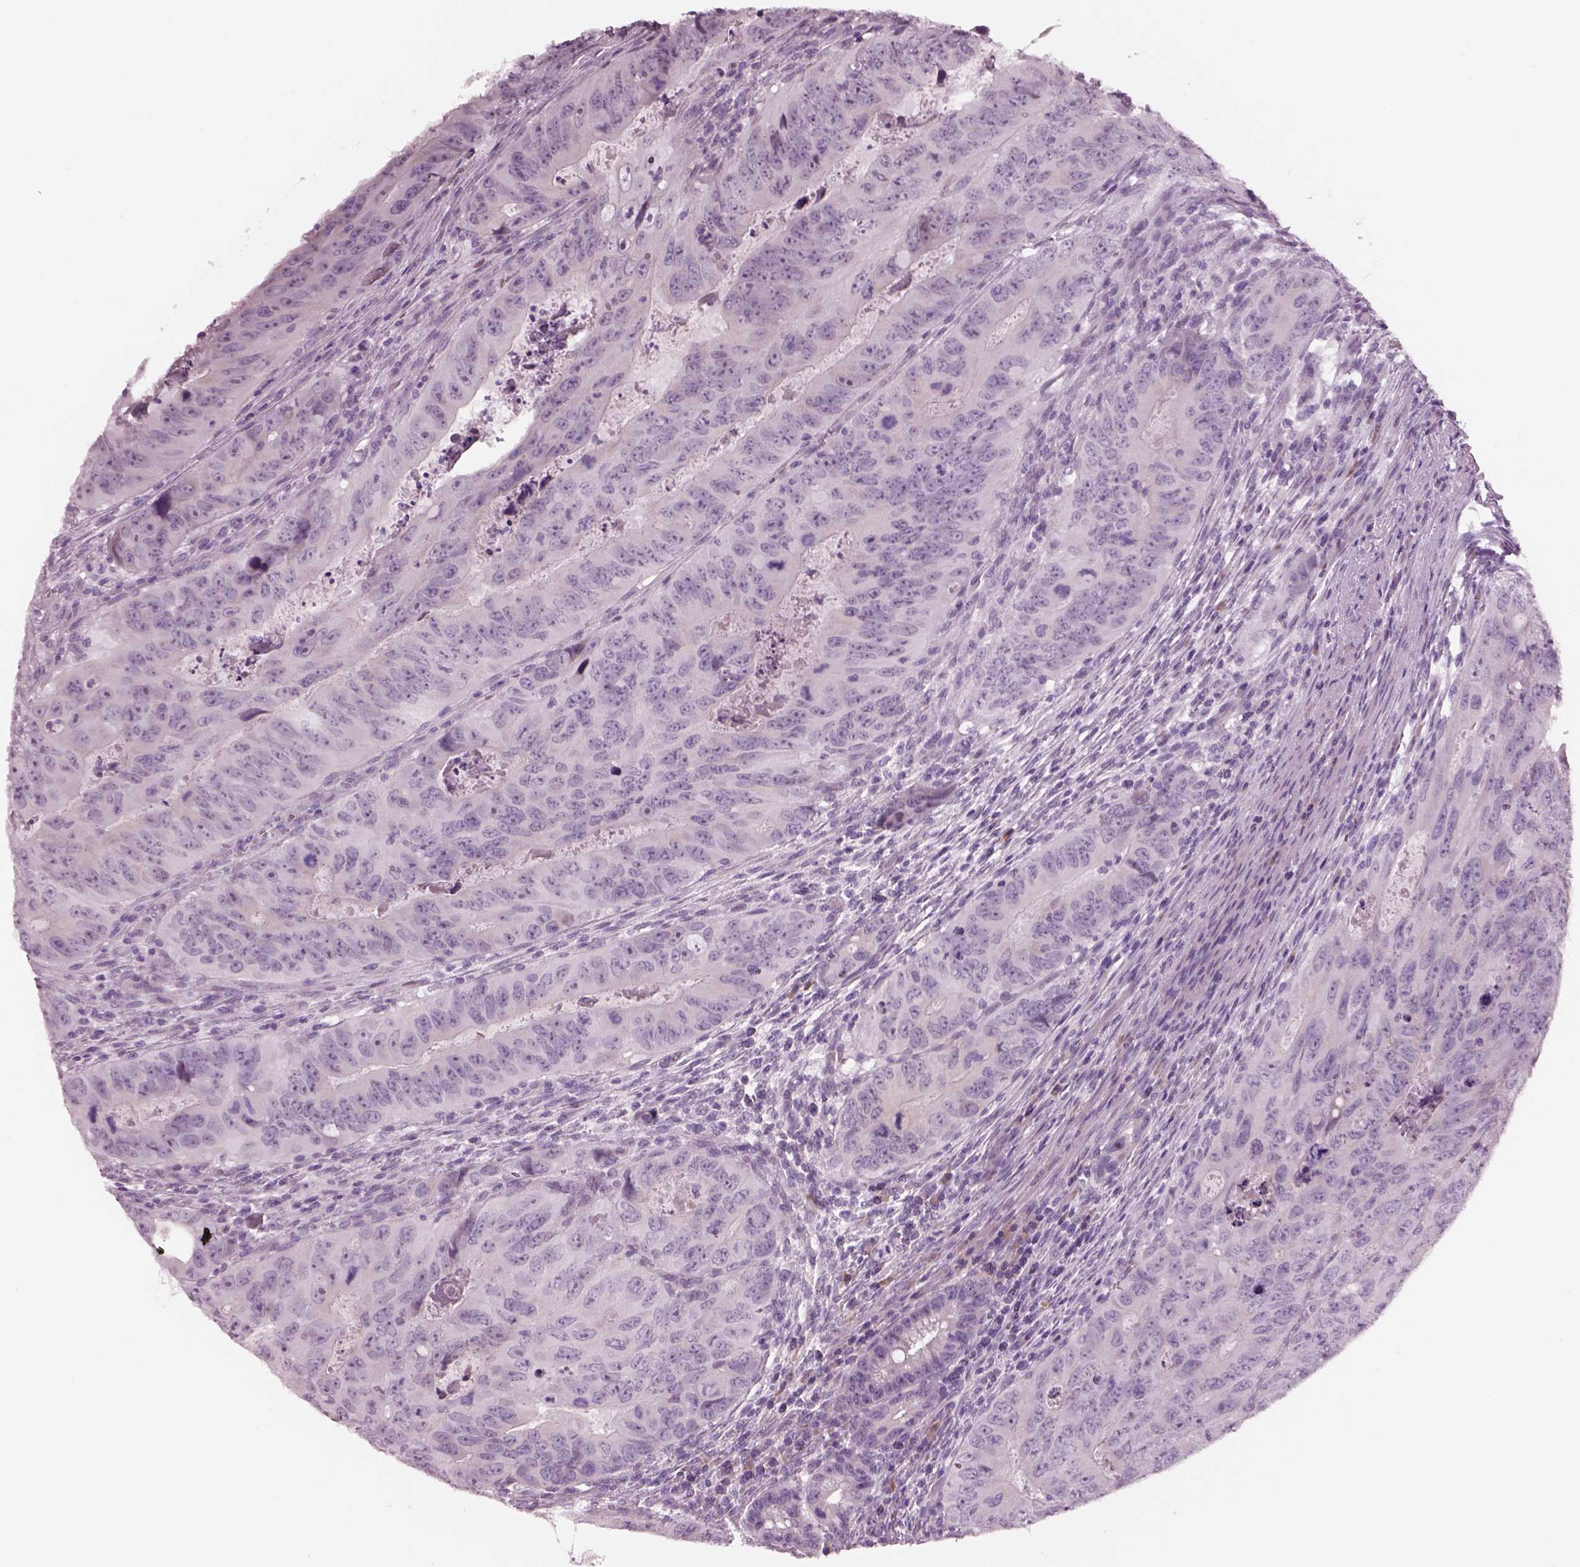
{"staining": {"intensity": "negative", "quantity": "none", "location": "none"}, "tissue": "colorectal cancer", "cell_type": "Tumor cells", "image_type": "cancer", "snomed": [{"axis": "morphology", "description": "Adenocarcinoma, NOS"}, {"axis": "topography", "description": "Colon"}], "caption": "An IHC micrograph of adenocarcinoma (colorectal) is shown. There is no staining in tumor cells of adenocarcinoma (colorectal).", "gene": "CYLC1", "patient": {"sex": "male", "age": 79}}